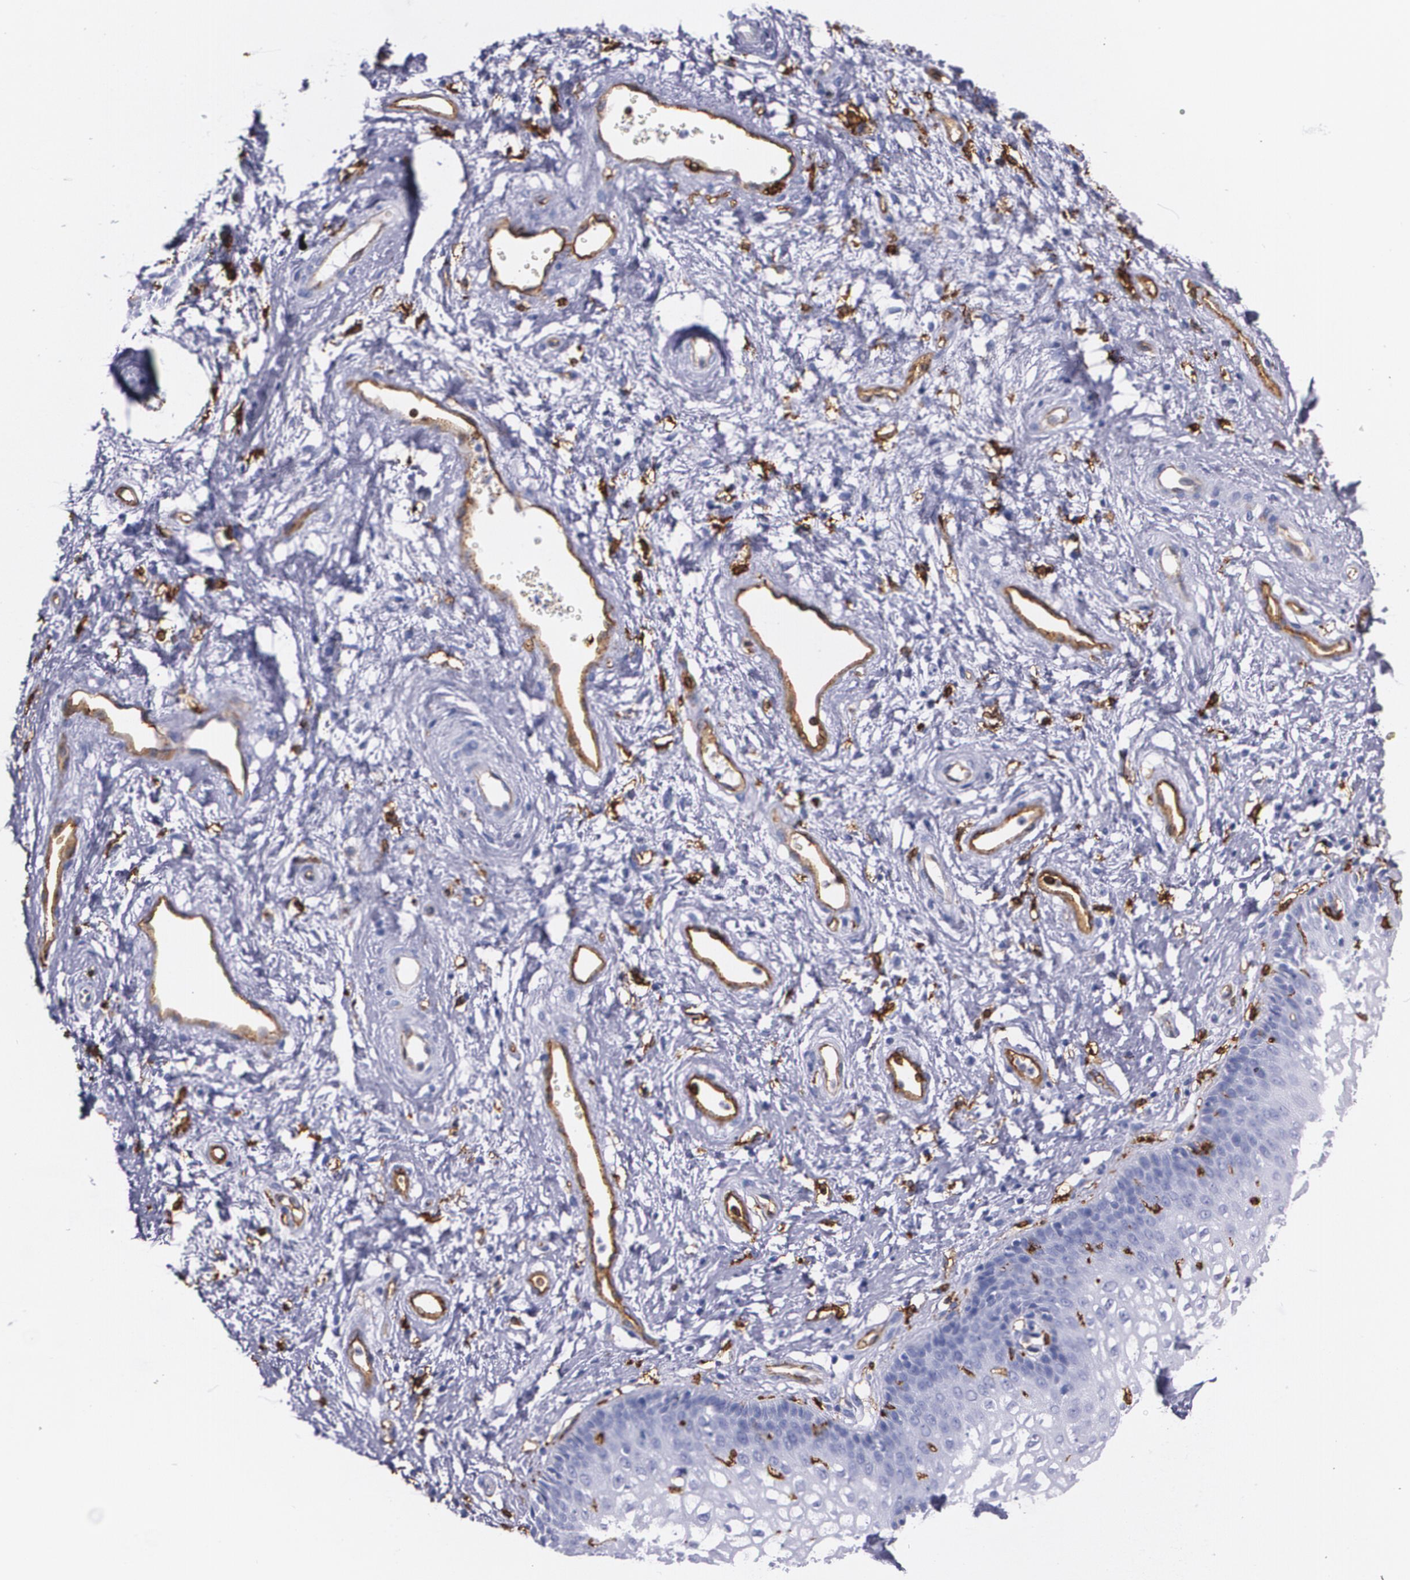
{"staining": {"intensity": "strong", "quantity": "<25%", "location": "cytoplasmic/membranous"}, "tissue": "vagina", "cell_type": "Squamous epithelial cells", "image_type": "normal", "snomed": [{"axis": "morphology", "description": "Normal tissue, NOS"}, {"axis": "topography", "description": "Vagina"}], "caption": "A high-resolution micrograph shows IHC staining of normal vagina, which reveals strong cytoplasmic/membranous positivity in about <25% of squamous epithelial cells.", "gene": "HLA", "patient": {"sex": "female", "age": 34}}